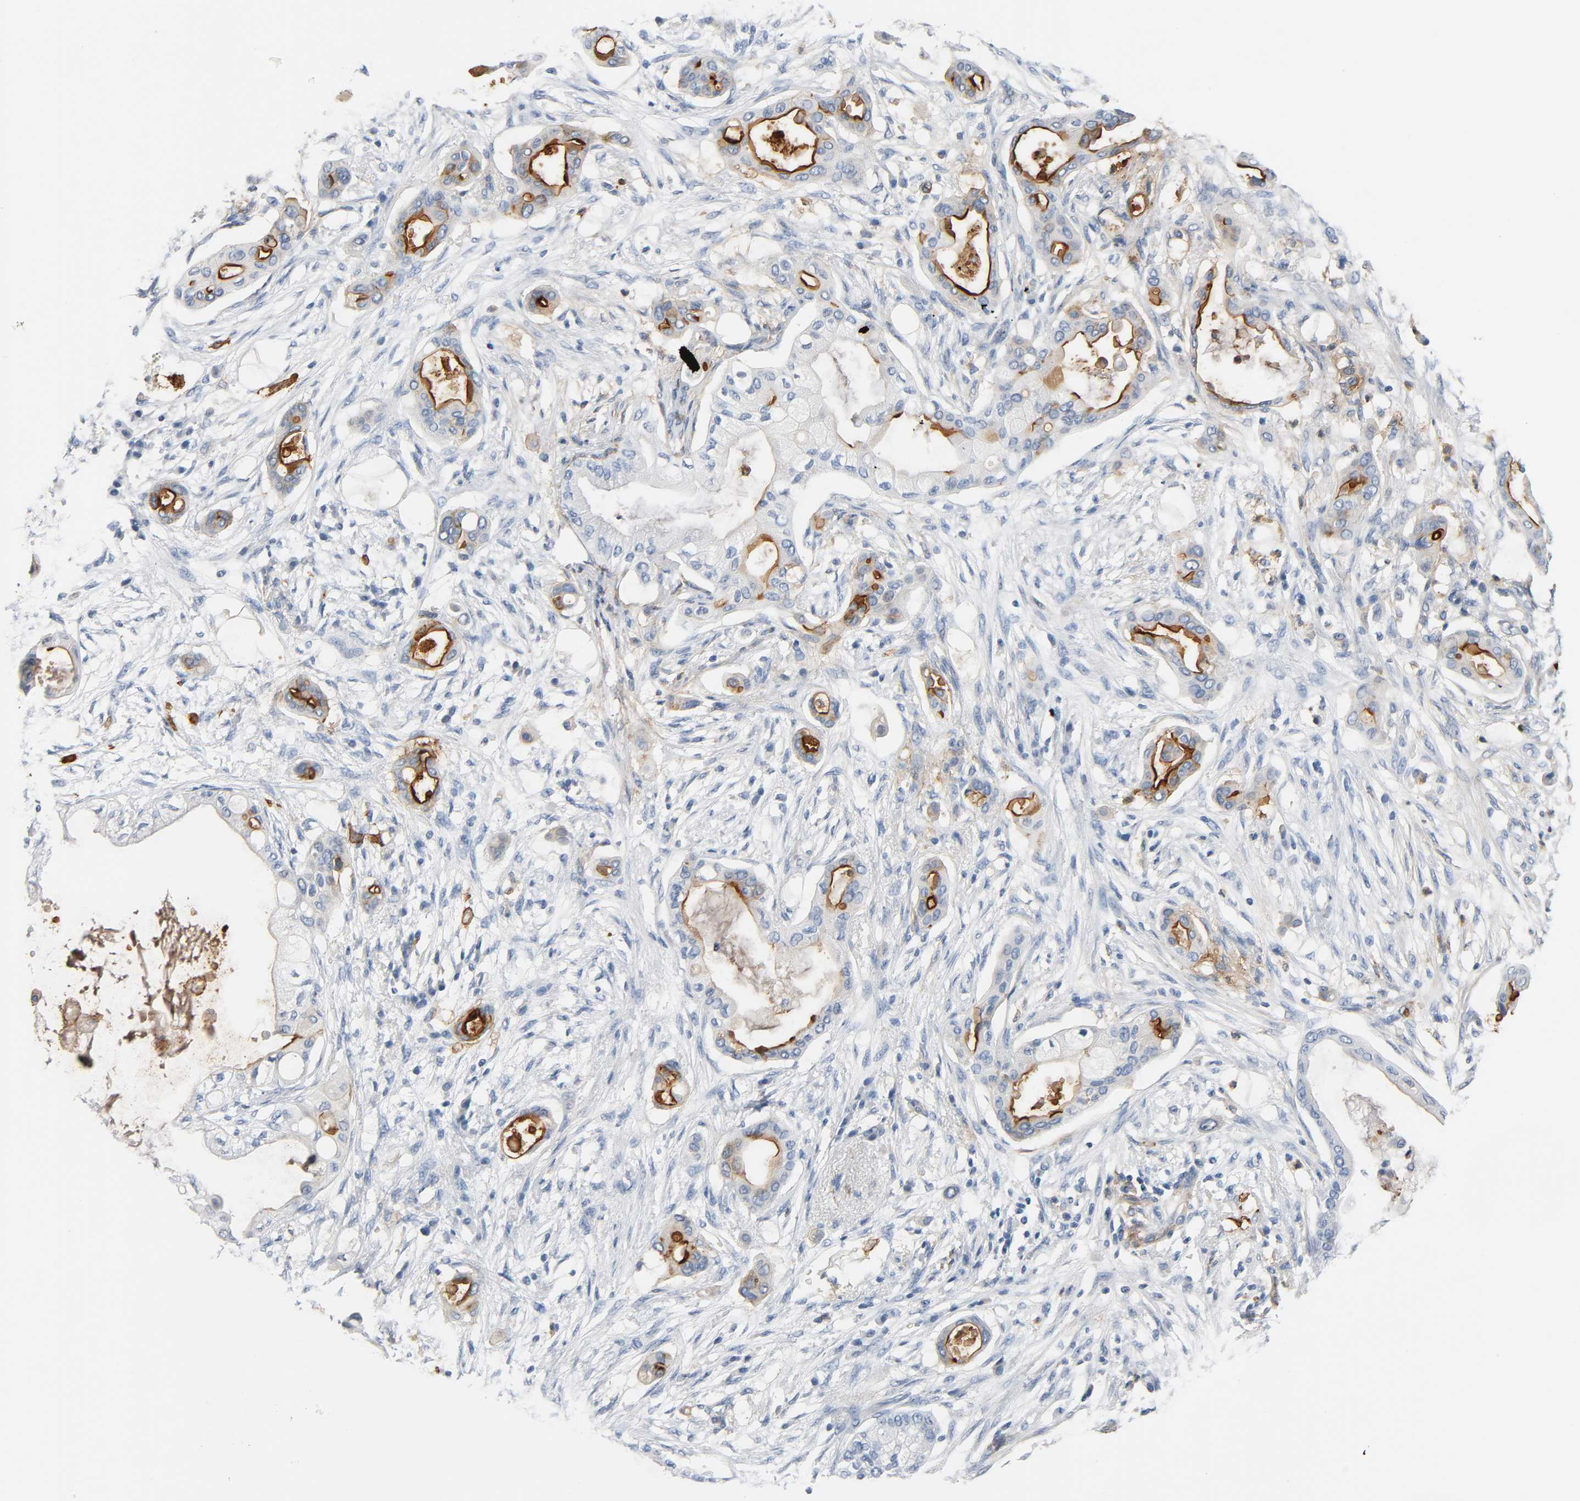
{"staining": {"intensity": "strong", "quantity": "25%-75%", "location": "cytoplasmic/membranous"}, "tissue": "pancreatic cancer", "cell_type": "Tumor cells", "image_type": "cancer", "snomed": [{"axis": "morphology", "description": "Adenocarcinoma, NOS"}, {"axis": "morphology", "description": "Adenocarcinoma, metastatic, NOS"}, {"axis": "topography", "description": "Lymph node"}, {"axis": "topography", "description": "Pancreas"}, {"axis": "topography", "description": "Duodenum"}], "caption": "Human pancreatic cancer (adenocarcinoma) stained for a protein (brown) exhibits strong cytoplasmic/membranous positive positivity in approximately 25%-75% of tumor cells.", "gene": "ANPEP", "patient": {"sex": "female", "age": 64}}